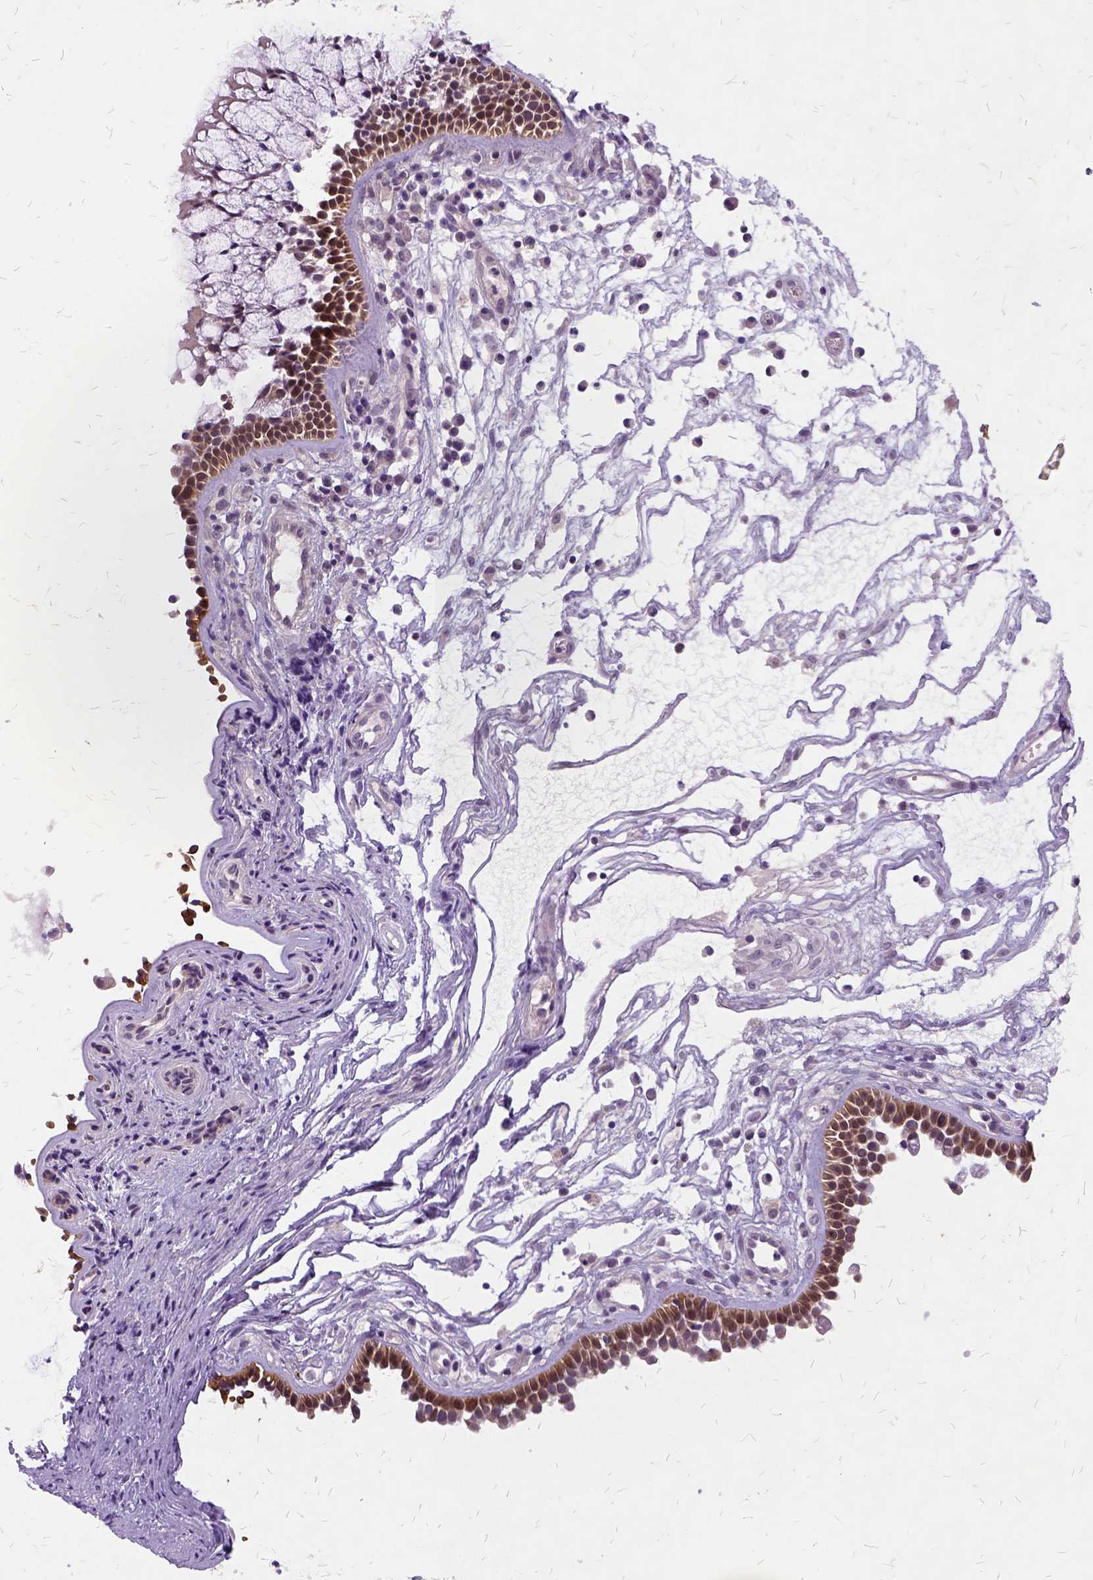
{"staining": {"intensity": "strong", "quantity": "25%-75%", "location": "cytoplasmic/membranous"}, "tissue": "nasopharynx", "cell_type": "Respiratory epithelial cells", "image_type": "normal", "snomed": [{"axis": "morphology", "description": "Normal tissue, NOS"}, {"axis": "topography", "description": "Nasopharynx"}], "caption": "IHC histopathology image of unremarkable human nasopharynx stained for a protein (brown), which shows high levels of strong cytoplasmic/membranous positivity in about 25%-75% of respiratory epithelial cells.", "gene": "ILRUN", "patient": {"sex": "male", "age": 31}}